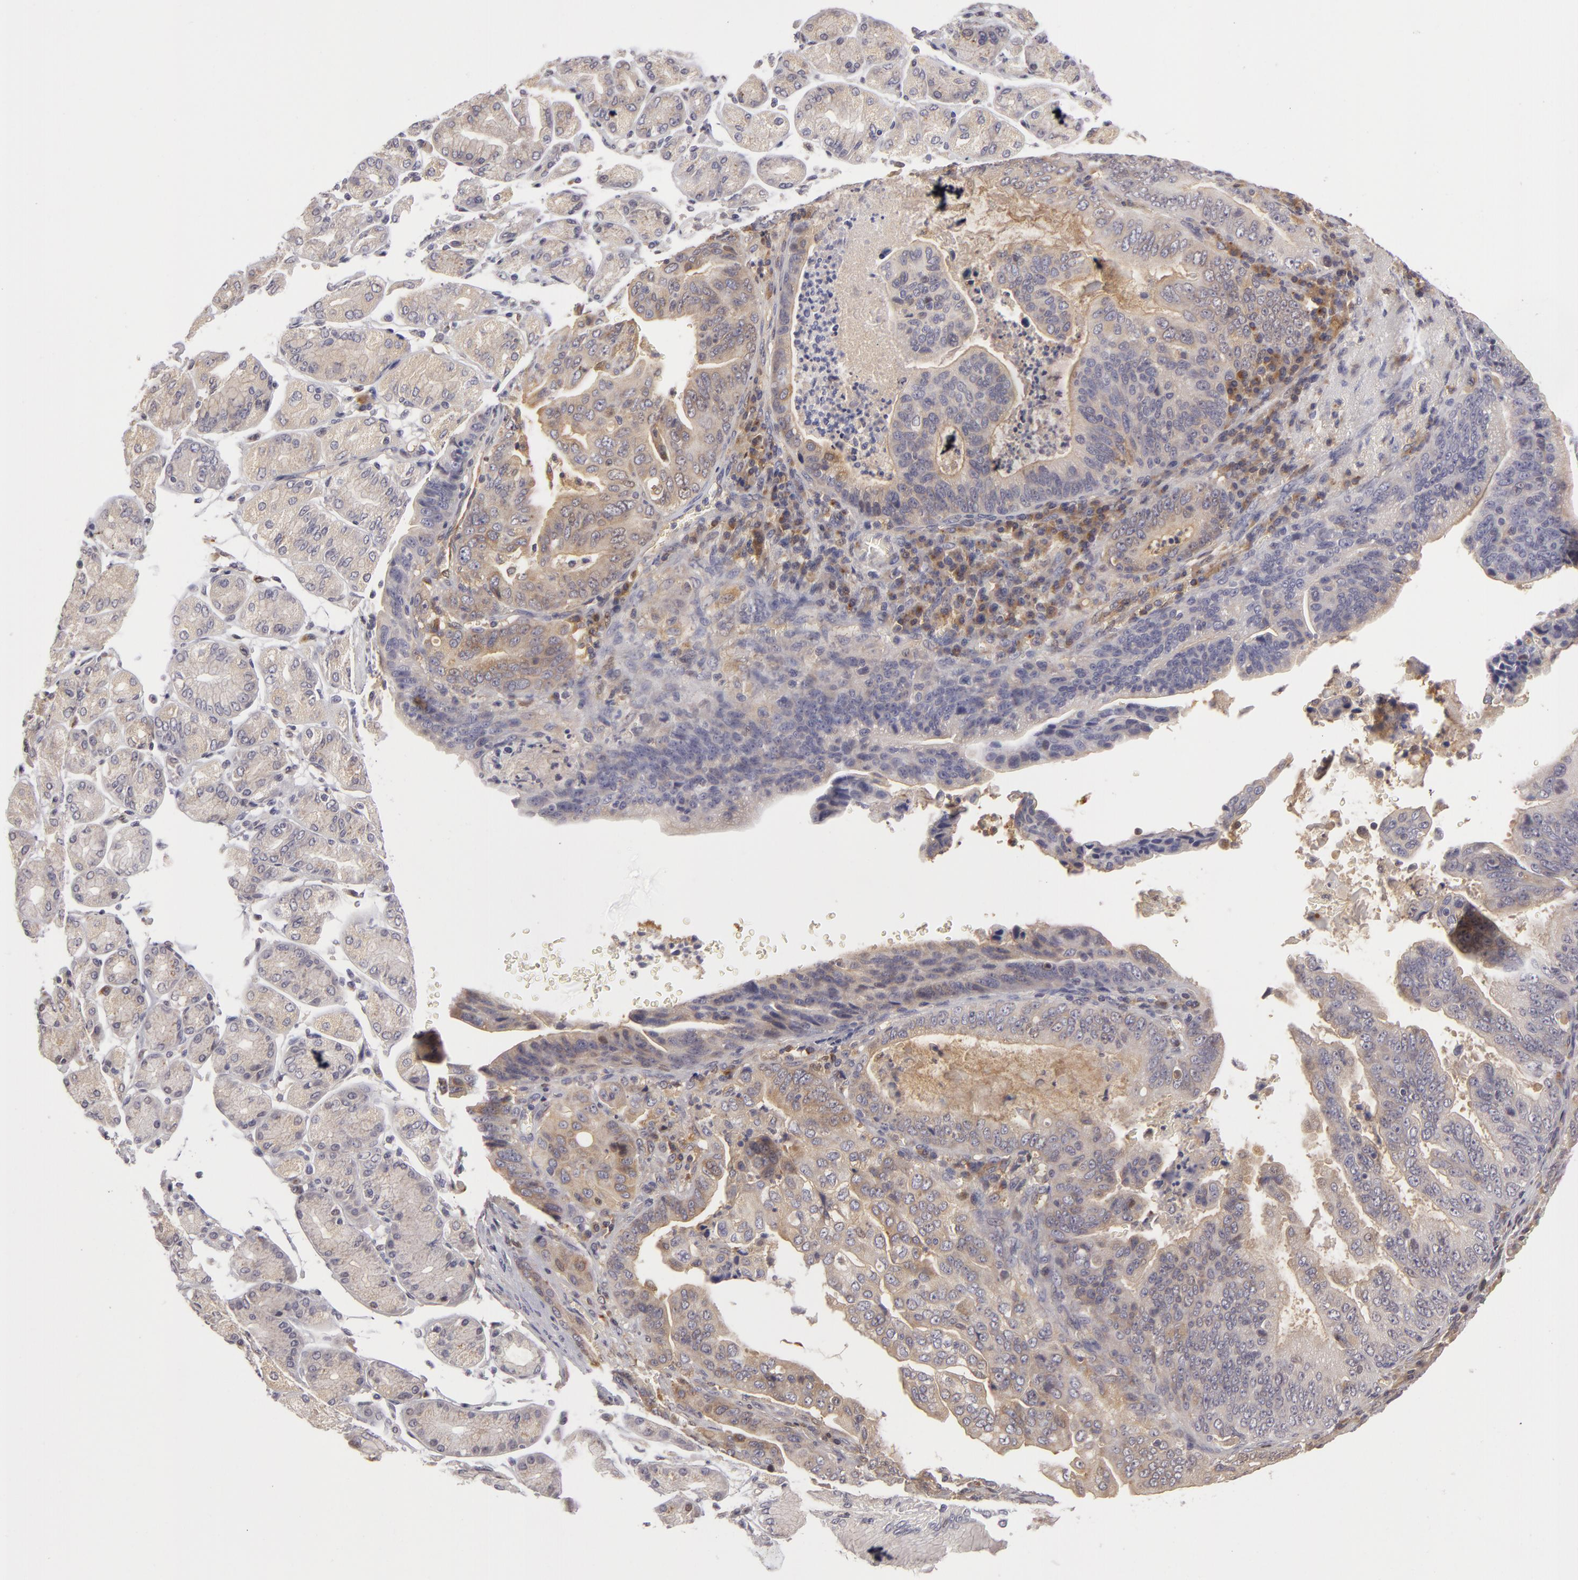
{"staining": {"intensity": "weak", "quantity": ">75%", "location": "cytoplasmic/membranous"}, "tissue": "stomach cancer", "cell_type": "Tumor cells", "image_type": "cancer", "snomed": [{"axis": "morphology", "description": "Adenocarcinoma, NOS"}, {"axis": "topography", "description": "Stomach, upper"}], "caption": "An immunohistochemistry micrograph of neoplastic tissue is shown. Protein staining in brown shows weak cytoplasmic/membranous positivity in stomach cancer within tumor cells.", "gene": "ZNF229", "patient": {"sex": "female", "age": 50}}